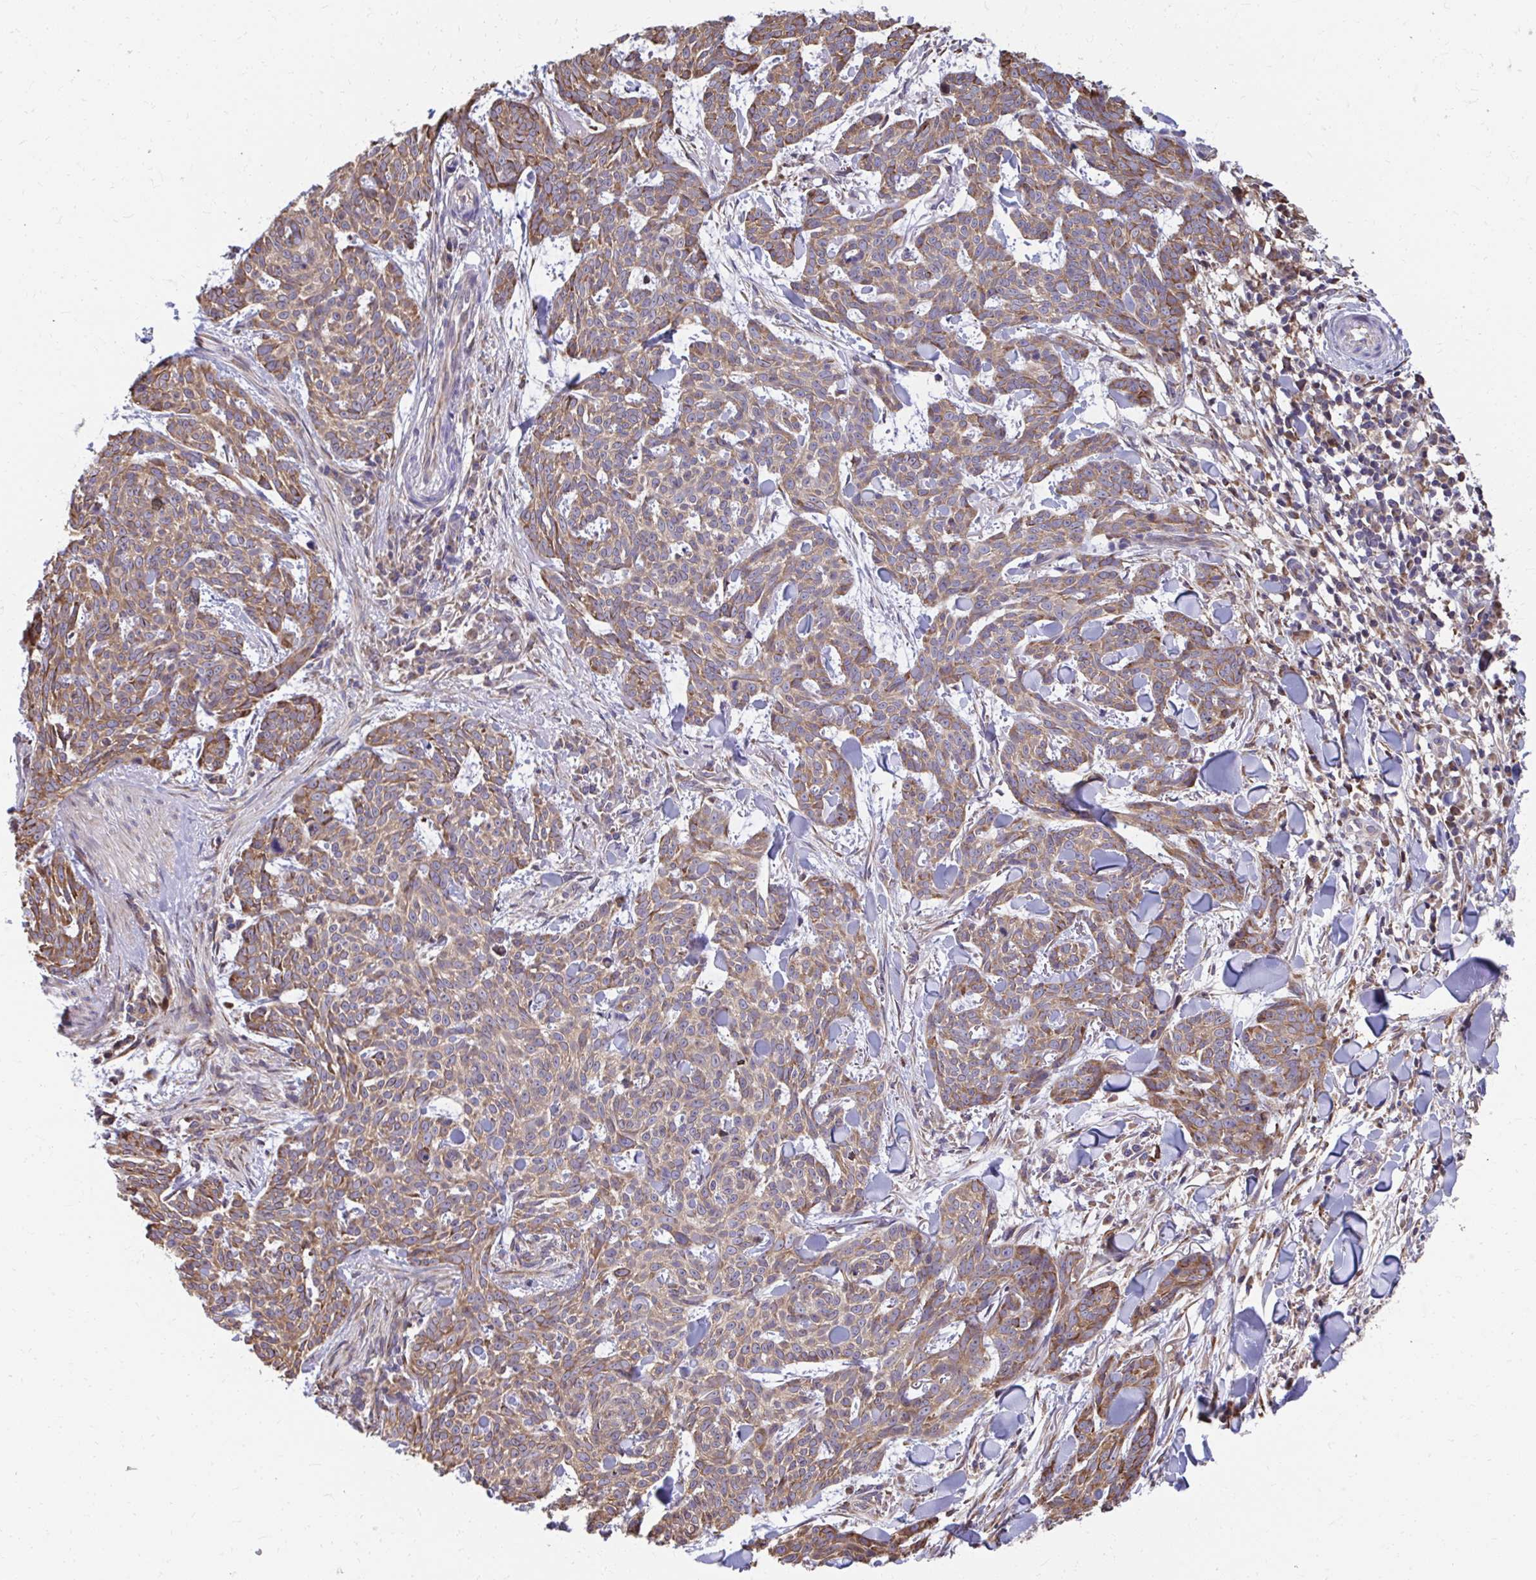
{"staining": {"intensity": "moderate", "quantity": "25%-75%", "location": "cytoplasmic/membranous"}, "tissue": "skin cancer", "cell_type": "Tumor cells", "image_type": "cancer", "snomed": [{"axis": "morphology", "description": "Basal cell carcinoma"}, {"axis": "topography", "description": "Skin"}], "caption": "Immunohistochemical staining of human skin cancer shows medium levels of moderate cytoplasmic/membranous protein staining in about 25%-75% of tumor cells.", "gene": "ZNF778", "patient": {"sex": "female", "age": 93}}